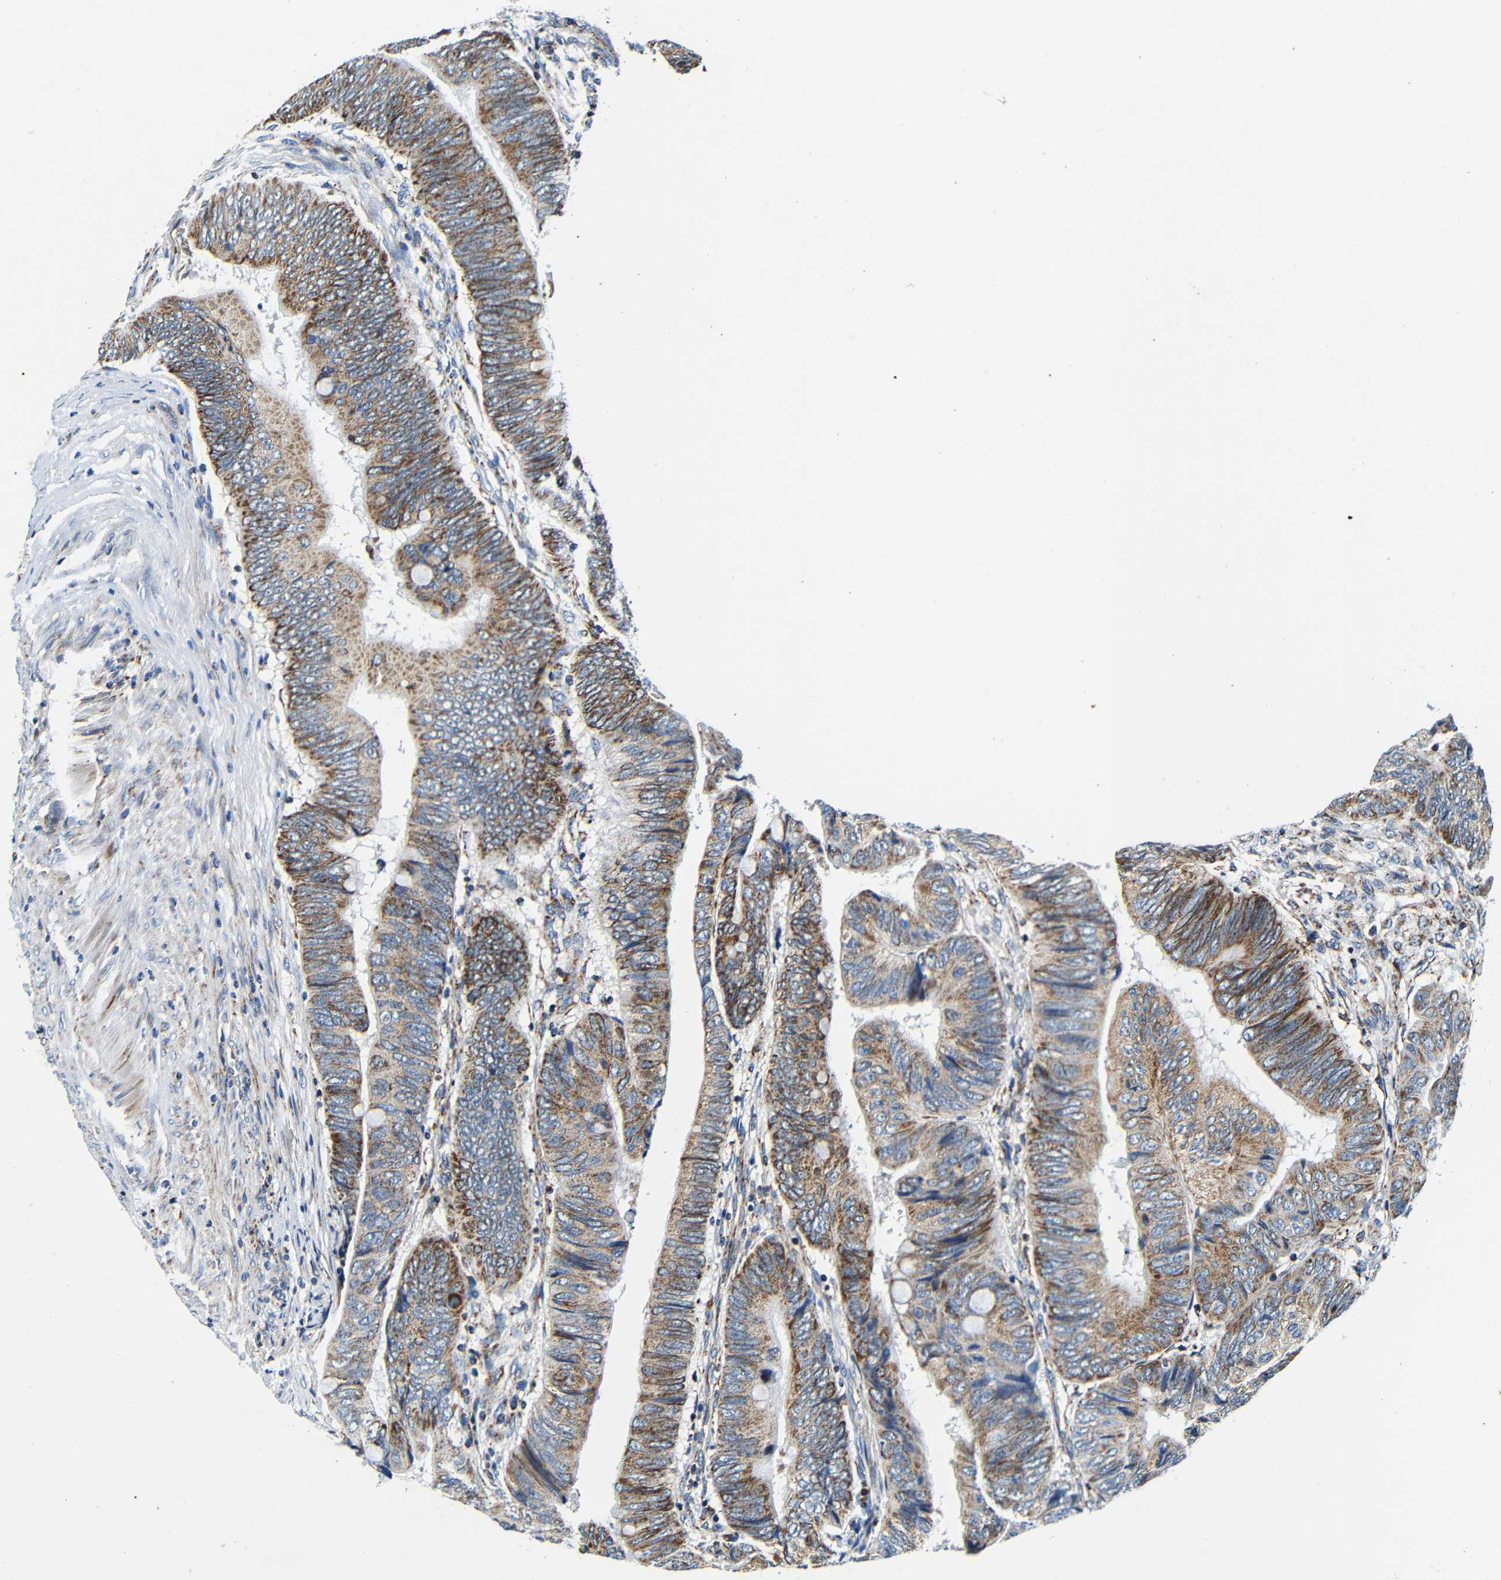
{"staining": {"intensity": "moderate", "quantity": ">75%", "location": "cytoplasmic/membranous"}, "tissue": "colorectal cancer", "cell_type": "Tumor cells", "image_type": "cancer", "snomed": [{"axis": "morphology", "description": "Adenocarcinoma, NOS"}, {"axis": "topography", "description": "Colon"}], "caption": "This image reveals immunohistochemistry (IHC) staining of colorectal cancer (adenocarcinoma), with medium moderate cytoplasmic/membranous expression in approximately >75% of tumor cells.", "gene": "GALNT18", "patient": {"sex": "female", "age": 76}}